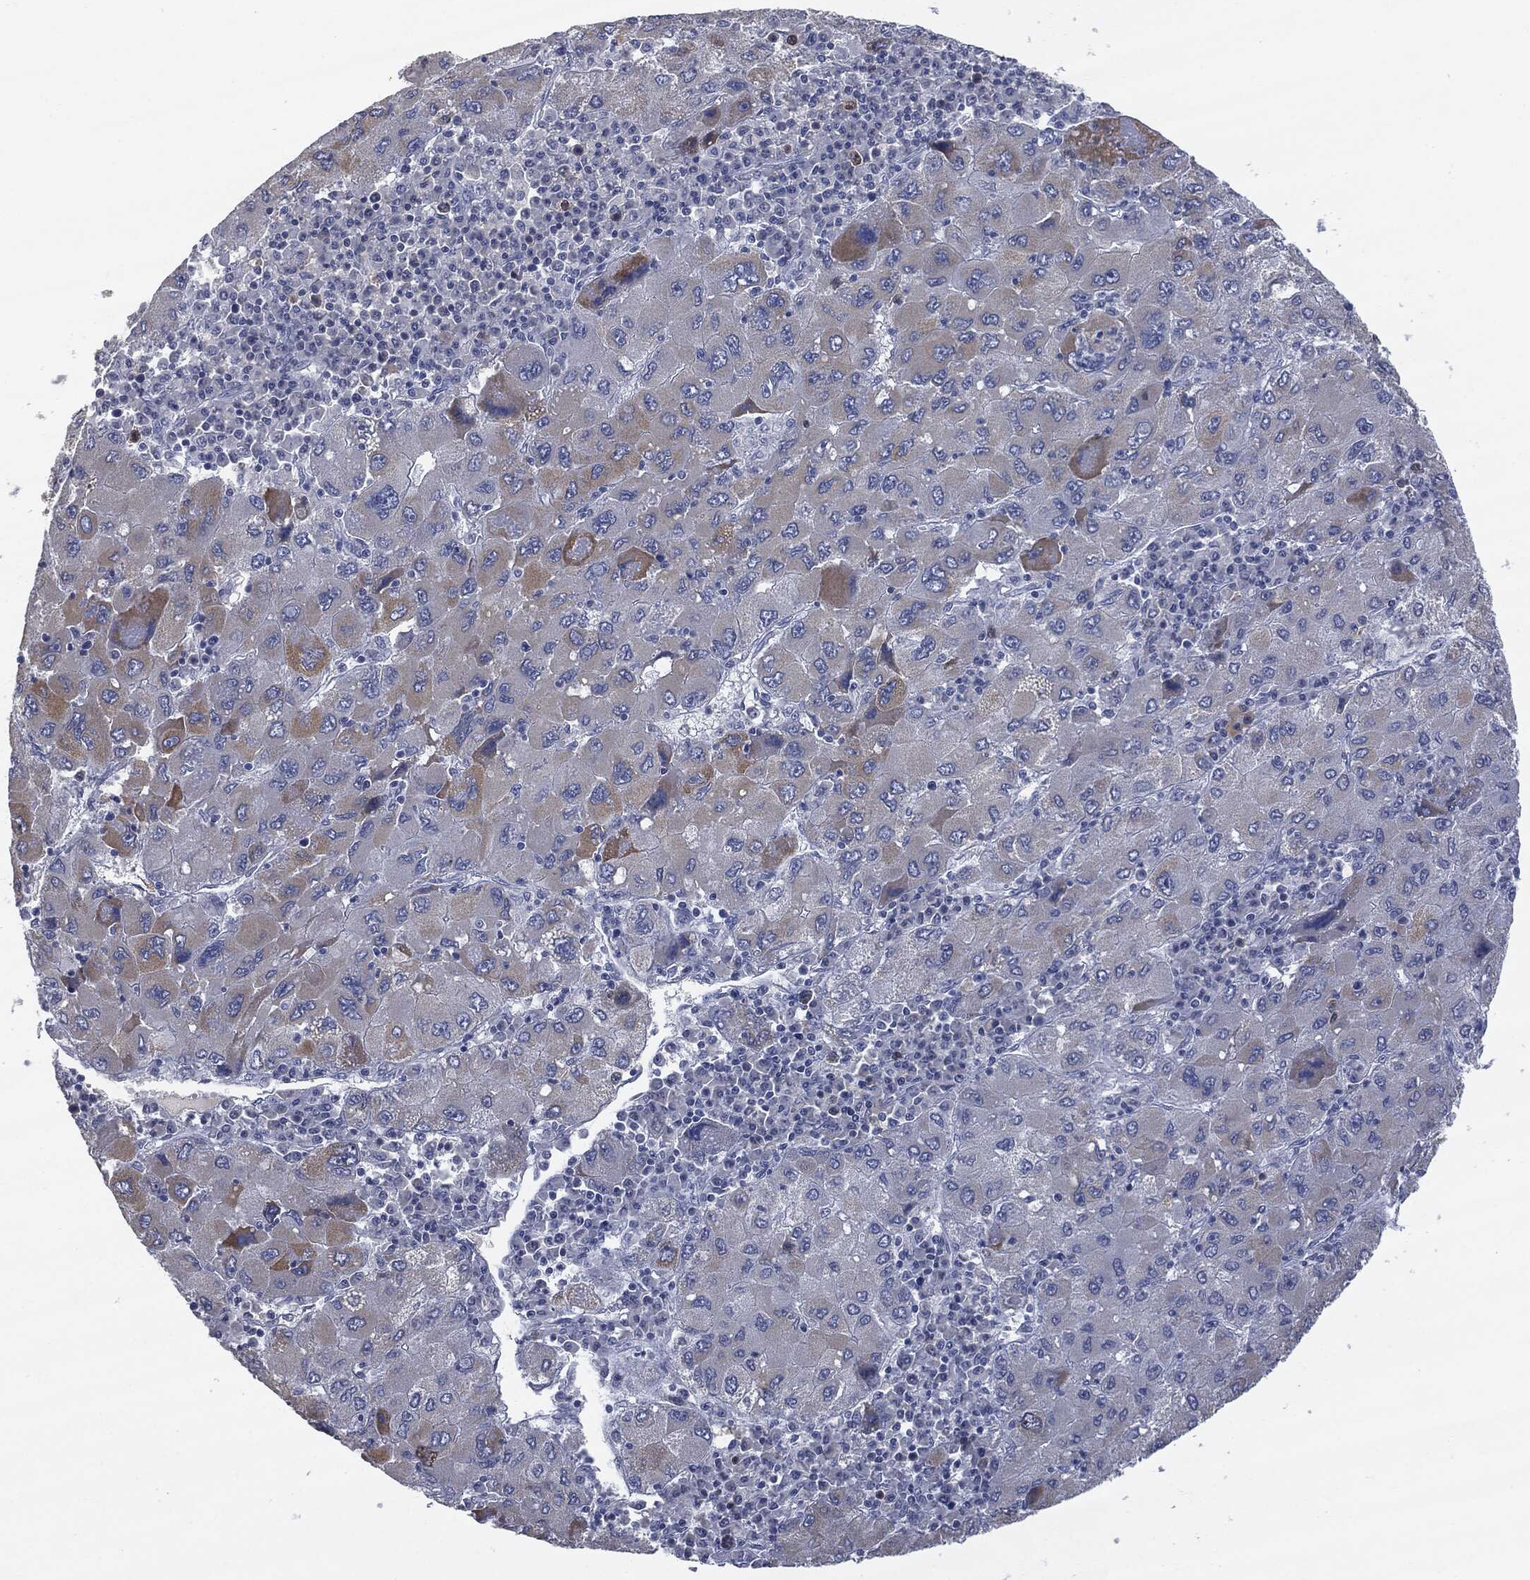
{"staining": {"intensity": "moderate", "quantity": "<25%", "location": "cytoplasmic/membranous"}, "tissue": "liver cancer", "cell_type": "Tumor cells", "image_type": "cancer", "snomed": [{"axis": "morphology", "description": "Carcinoma, Hepatocellular, NOS"}, {"axis": "topography", "description": "Liver"}], "caption": "Immunohistochemistry (IHC) histopathology image of human liver cancer stained for a protein (brown), which exhibits low levels of moderate cytoplasmic/membranous staining in approximately <25% of tumor cells.", "gene": "UBE2C", "patient": {"sex": "male", "age": 75}}